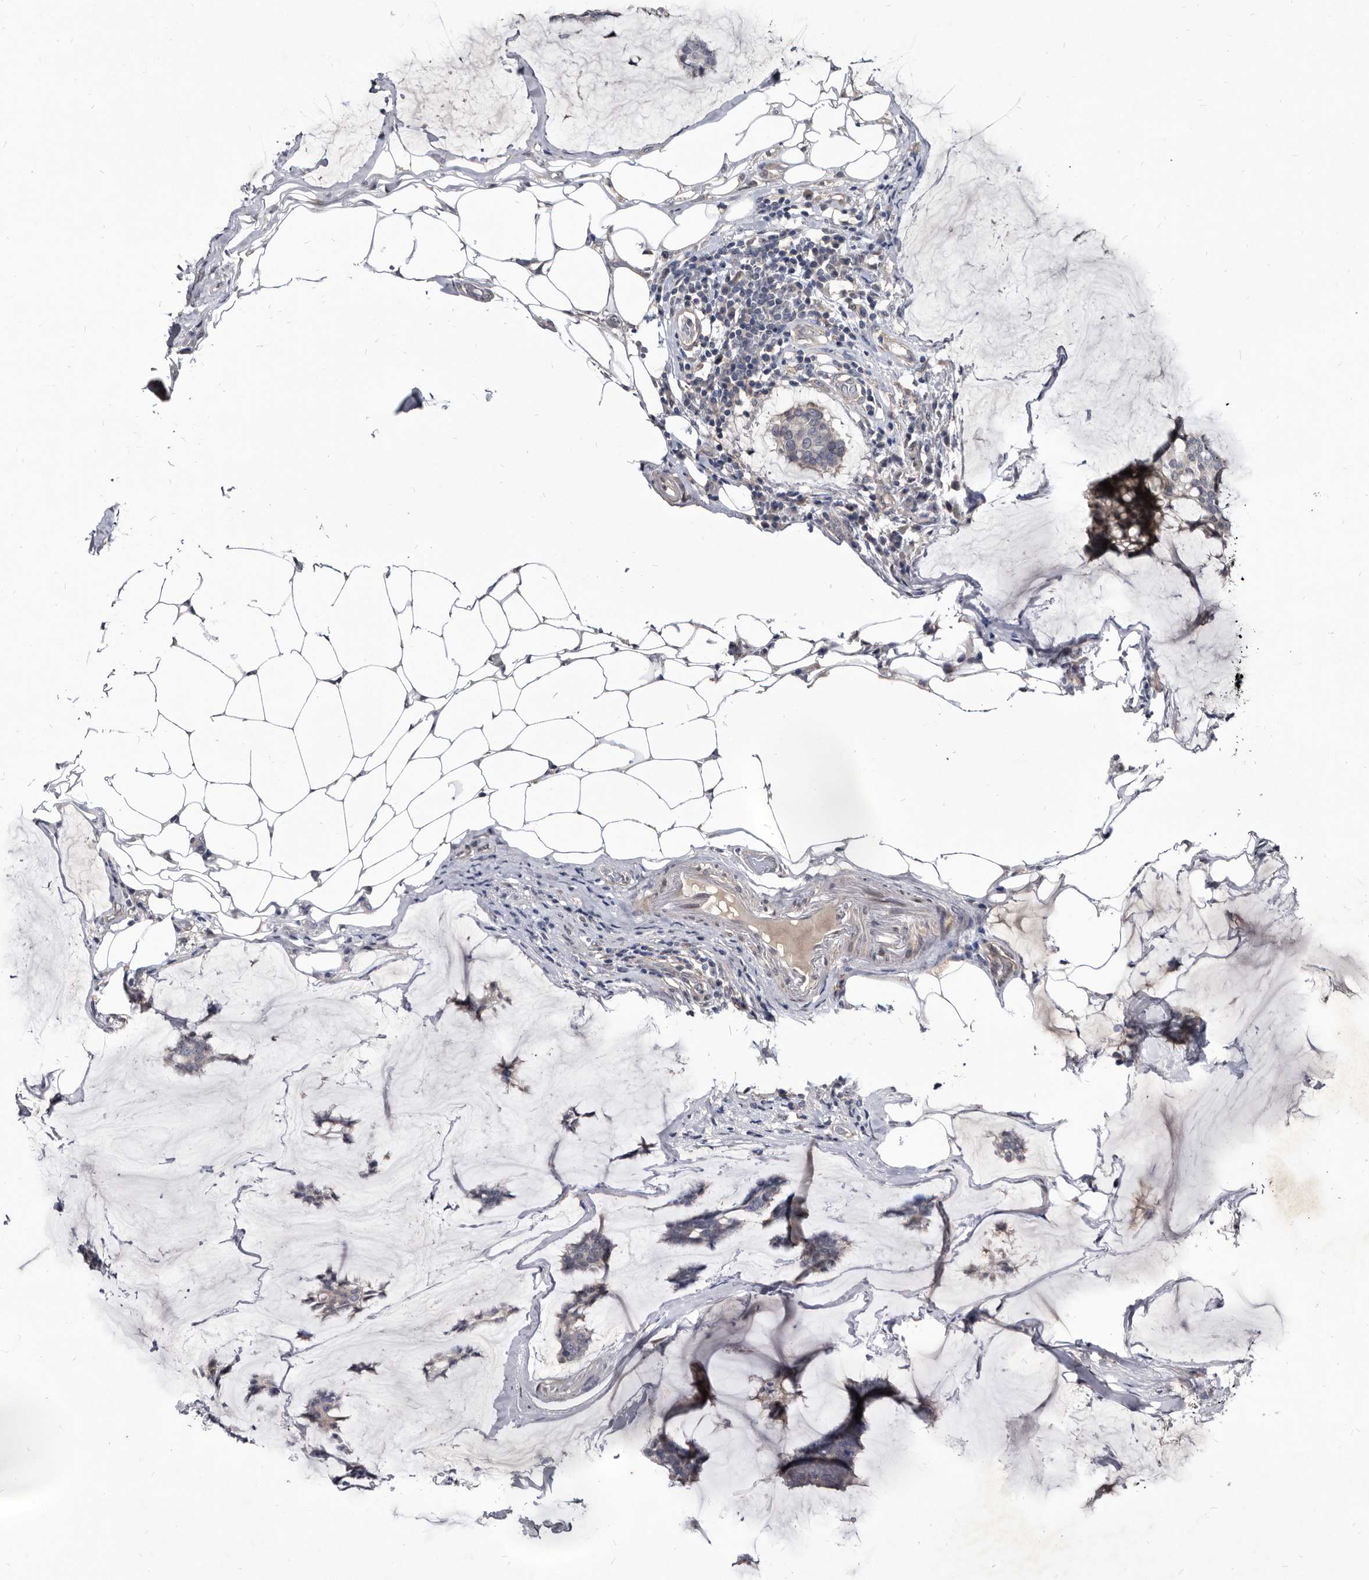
{"staining": {"intensity": "negative", "quantity": "none", "location": "none"}, "tissue": "breast cancer", "cell_type": "Tumor cells", "image_type": "cancer", "snomed": [{"axis": "morphology", "description": "Duct carcinoma"}, {"axis": "topography", "description": "Breast"}], "caption": "Human breast cancer stained for a protein using immunohistochemistry (IHC) shows no positivity in tumor cells.", "gene": "PROM1", "patient": {"sex": "female", "age": 93}}